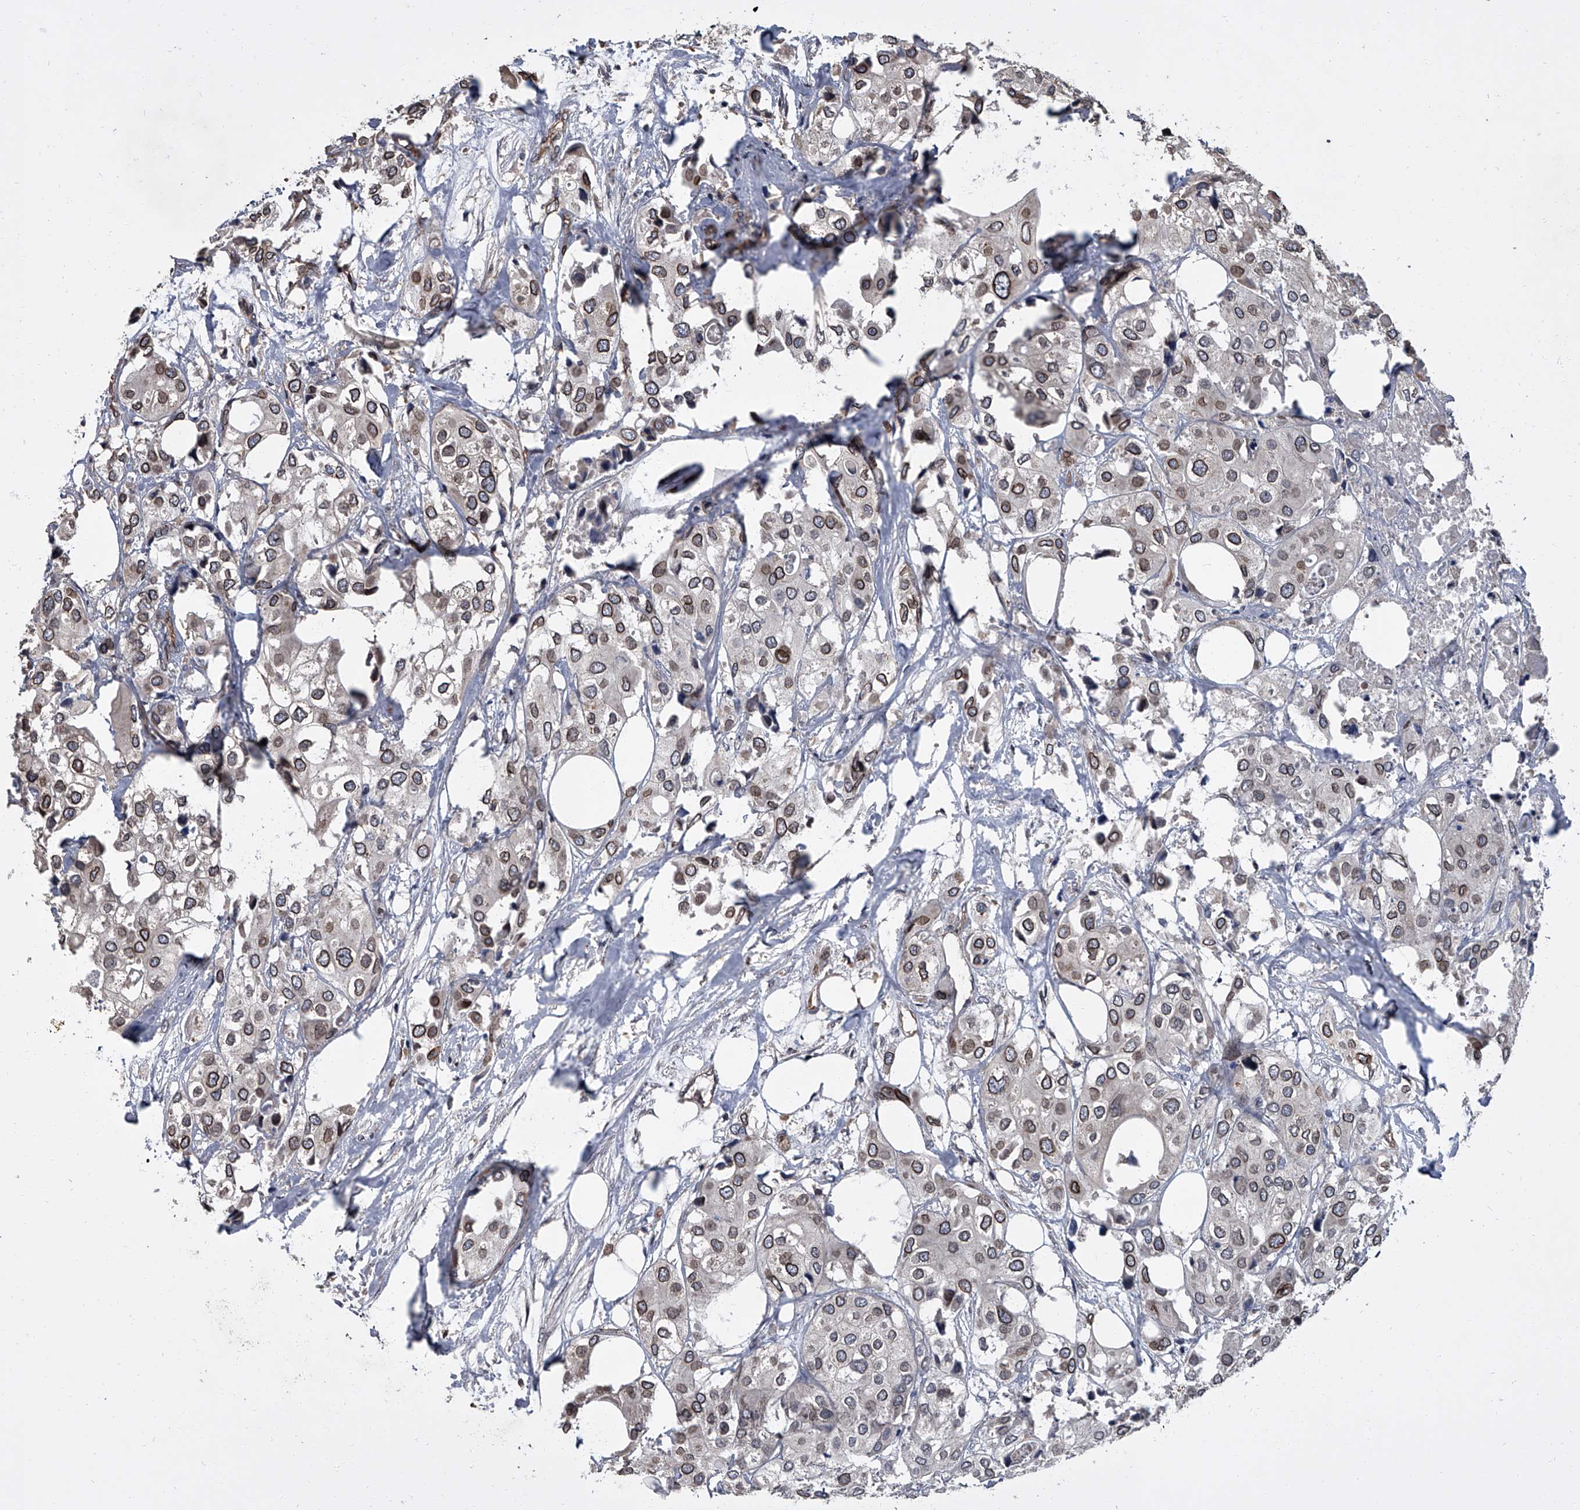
{"staining": {"intensity": "moderate", "quantity": ">75%", "location": "cytoplasmic/membranous,nuclear"}, "tissue": "urothelial cancer", "cell_type": "Tumor cells", "image_type": "cancer", "snomed": [{"axis": "morphology", "description": "Urothelial carcinoma, High grade"}, {"axis": "topography", "description": "Urinary bladder"}], "caption": "Brown immunohistochemical staining in urothelial cancer reveals moderate cytoplasmic/membranous and nuclear staining in approximately >75% of tumor cells.", "gene": "LRRC8C", "patient": {"sex": "male", "age": 64}}